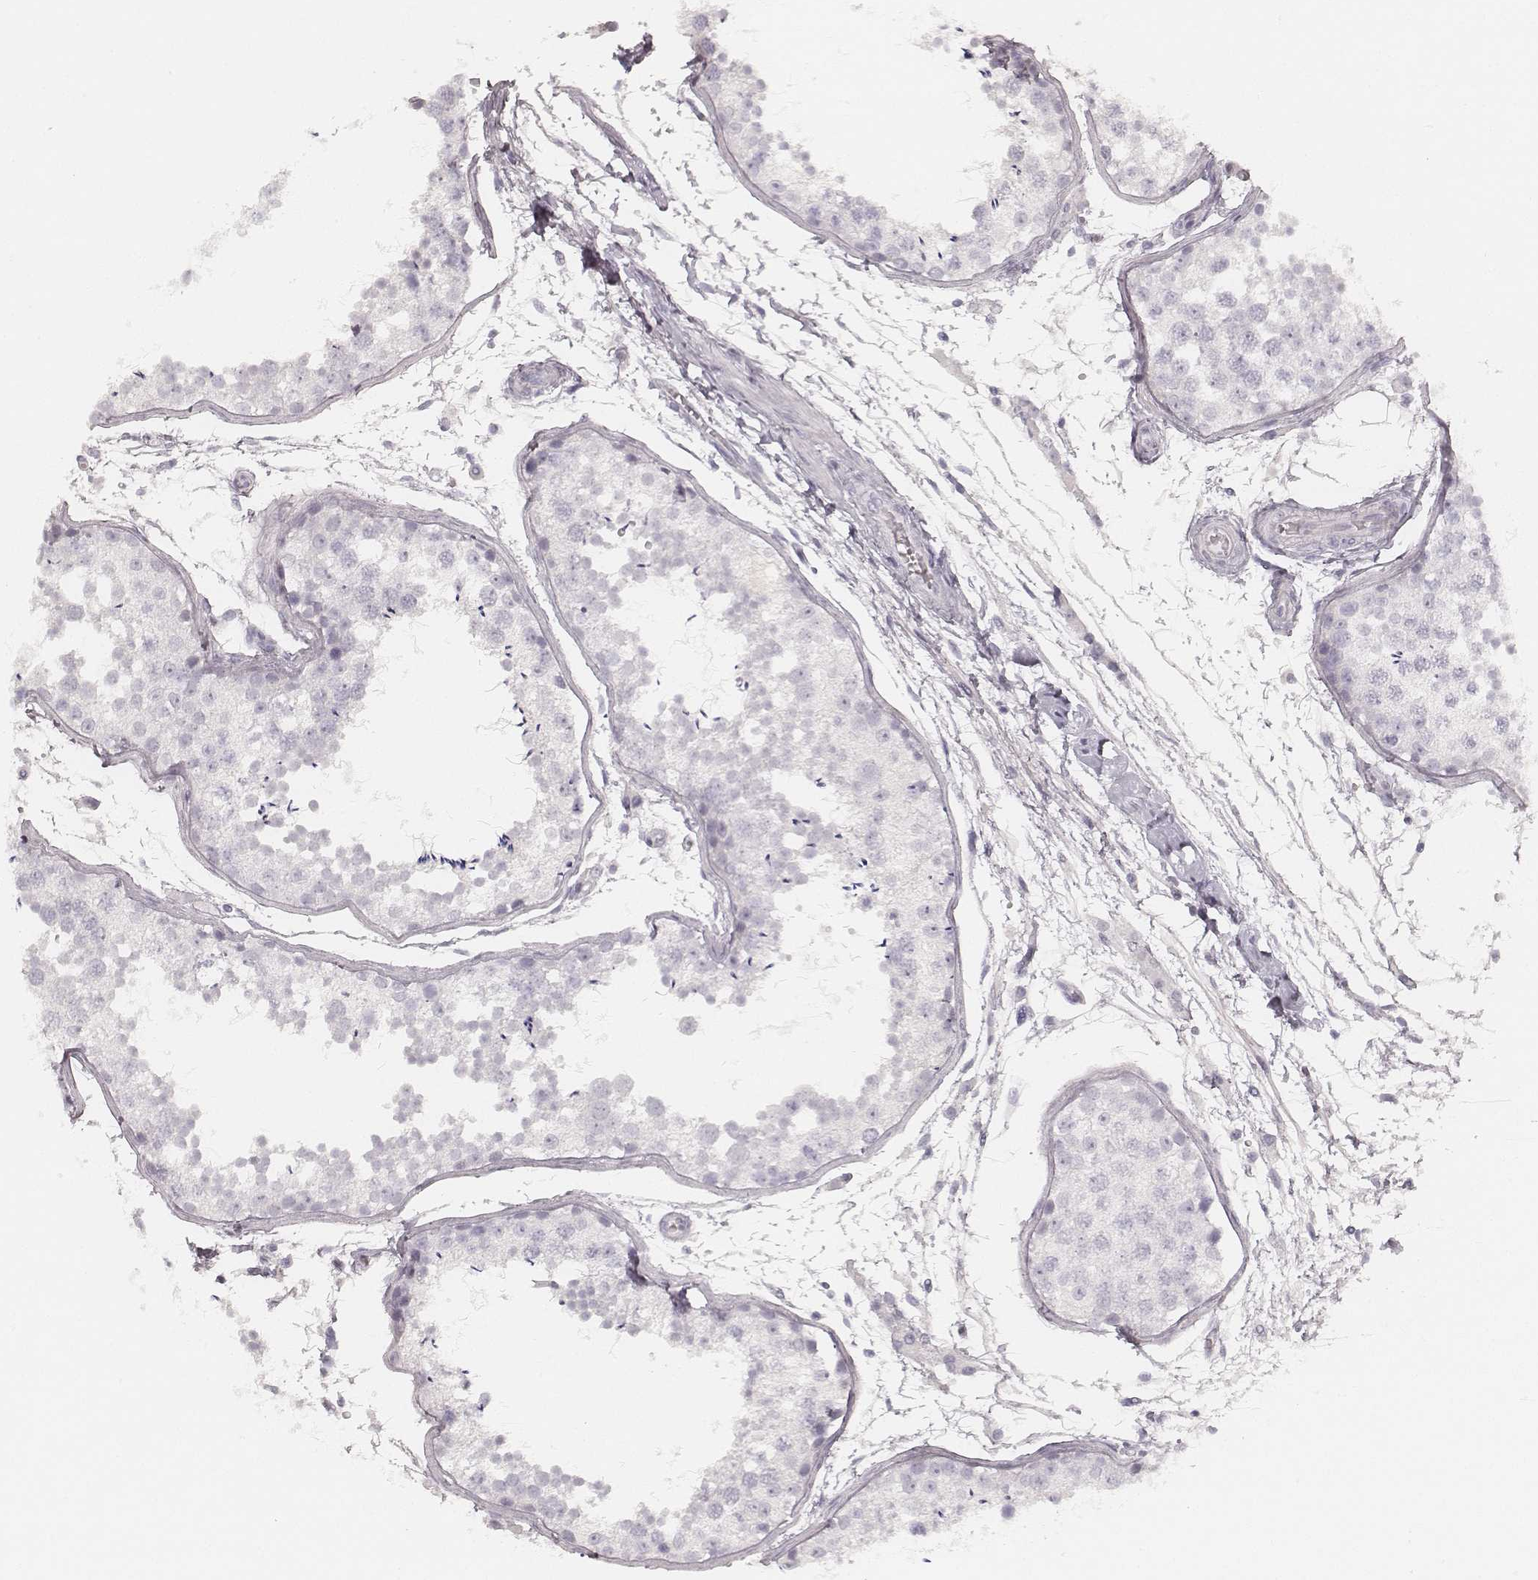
{"staining": {"intensity": "negative", "quantity": "none", "location": "none"}, "tissue": "testis", "cell_type": "Cells in seminiferous ducts", "image_type": "normal", "snomed": [{"axis": "morphology", "description": "Normal tissue, NOS"}, {"axis": "topography", "description": "Testis"}], "caption": "Immunohistochemistry photomicrograph of unremarkable testis stained for a protein (brown), which displays no expression in cells in seminiferous ducts. (DAB (3,3'-diaminobenzidine) immunohistochemistry (IHC), high magnification).", "gene": "KRT72", "patient": {"sex": "male", "age": 29}}